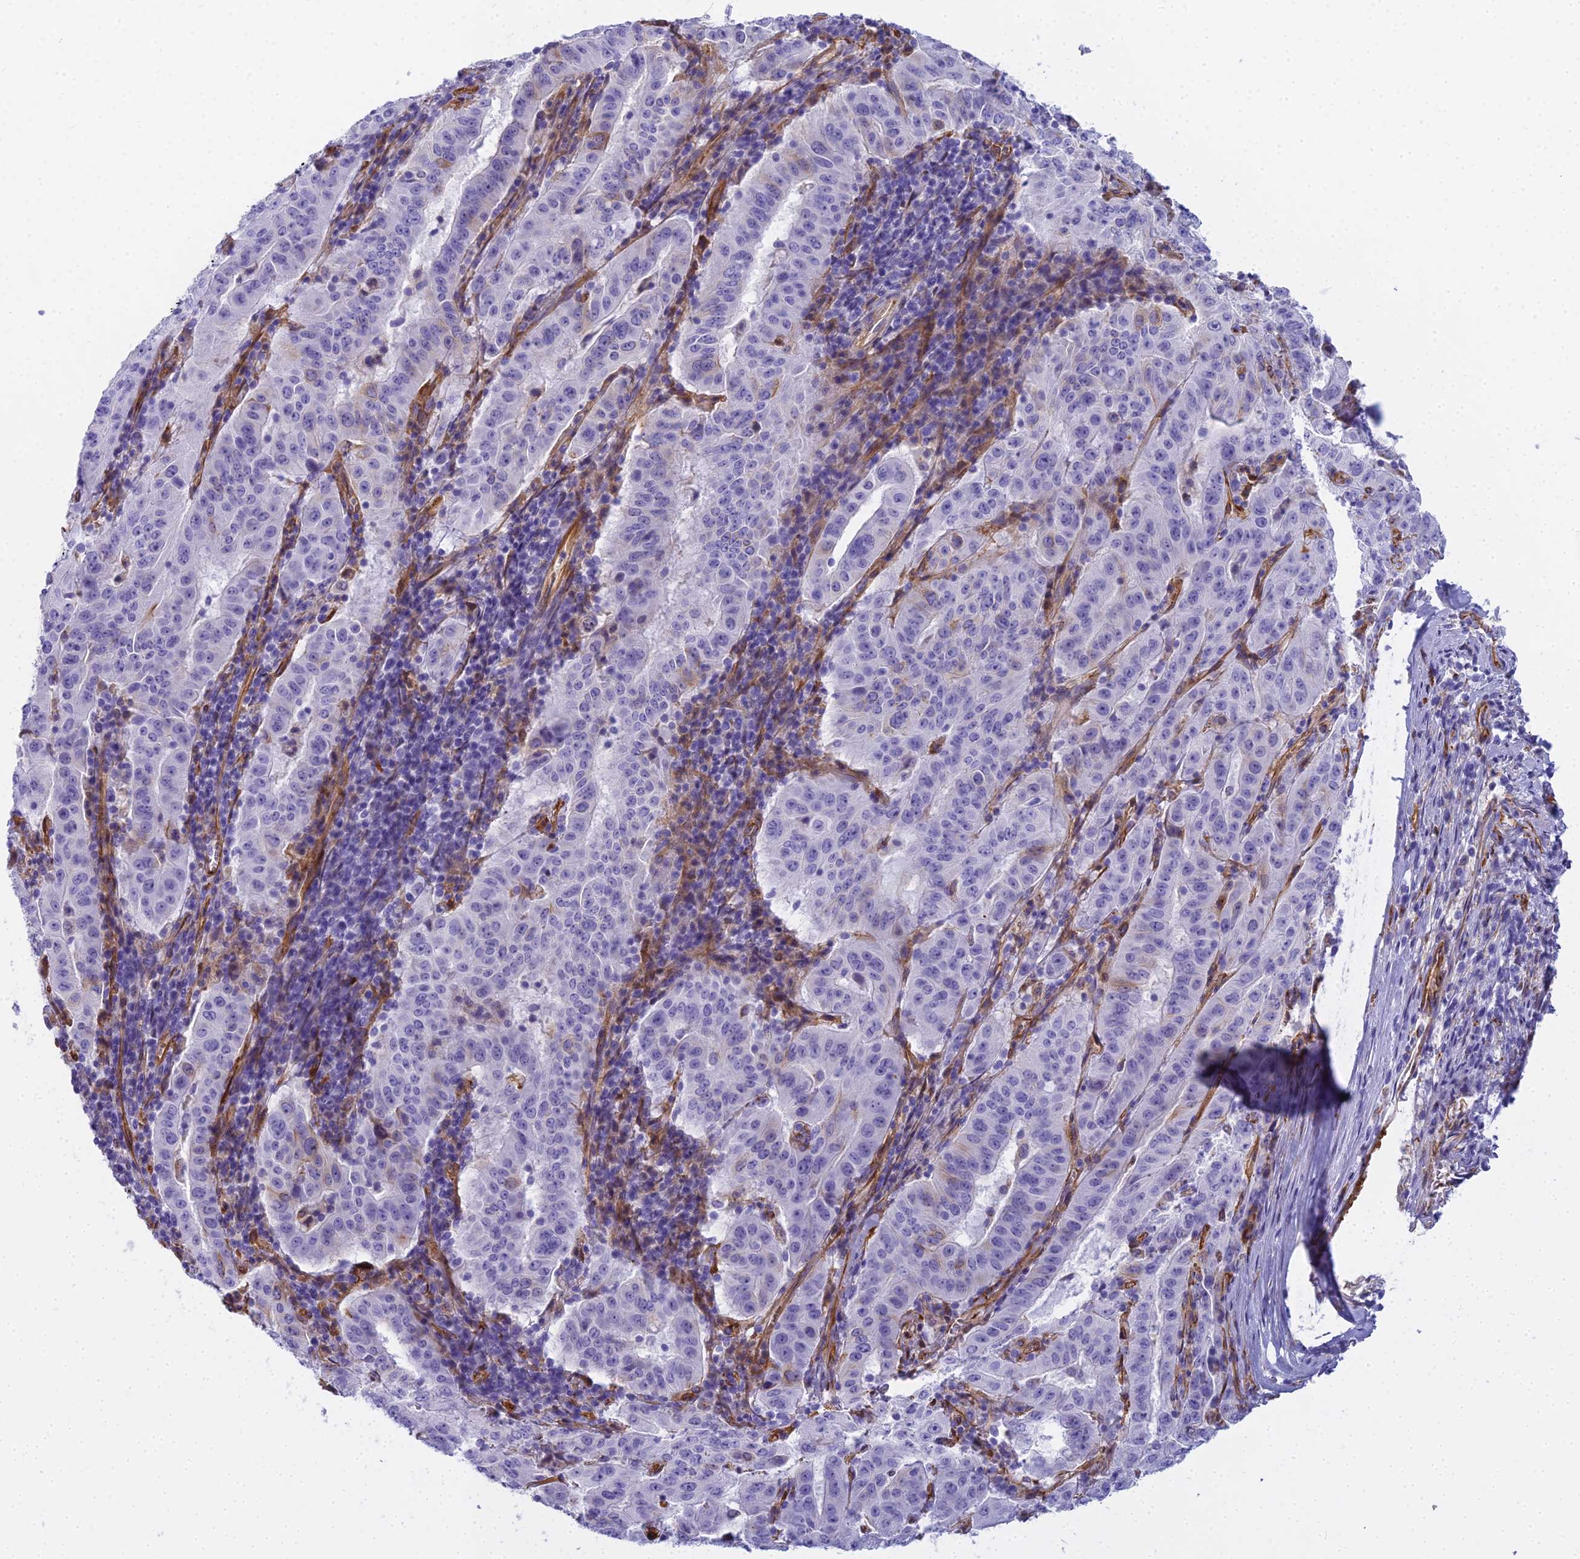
{"staining": {"intensity": "negative", "quantity": "none", "location": "none"}, "tissue": "pancreatic cancer", "cell_type": "Tumor cells", "image_type": "cancer", "snomed": [{"axis": "morphology", "description": "Adenocarcinoma, NOS"}, {"axis": "topography", "description": "Pancreas"}], "caption": "Immunohistochemistry (IHC) of human pancreatic cancer exhibits no expression in tumor cells.", "gene": "EVI2A", "patient": {"sex": "male", "age": 63}}